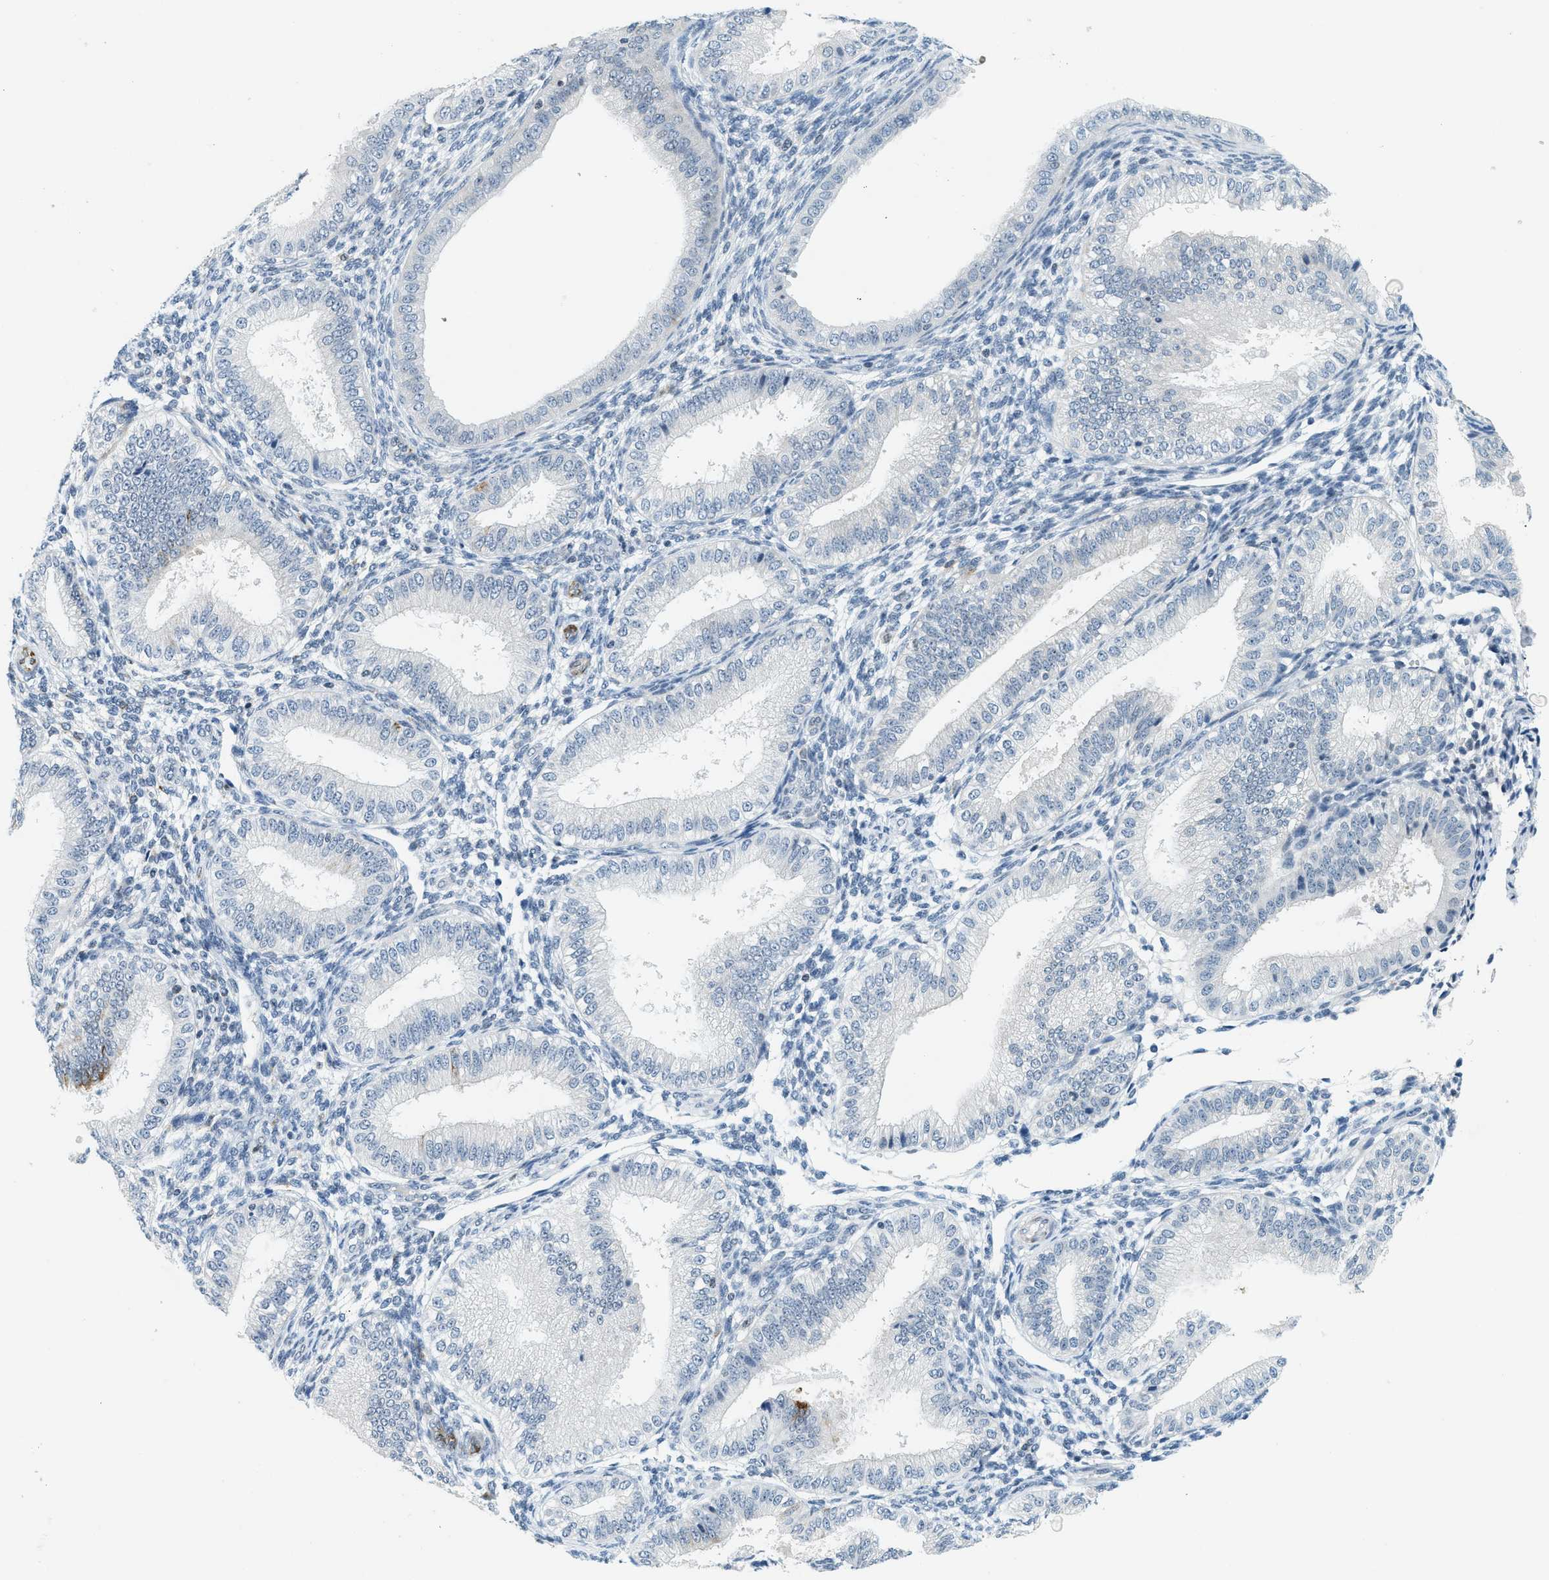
{"staining": {"intensity": "negative", "quantity": "none", "location": "none"}, "tissue": "endometrium", "cell_type": "Cells in endometrial stroma", "image_type": "normal", "snomed": [{"axis": "morphology", "description": "Normal tissue, NOS"}, {"axis": "topography", "description": "Endometrium"}], "caption": "Immunohistochemistry (IHC) micrograph of normal endometrium stained for a protein (brown), which shows no expression in cells in endometrial stroma. (DAB immunohistochemistry, high magnification).", "gene": "UVRAG", "patient": {"sex": "female", "age": 39}}